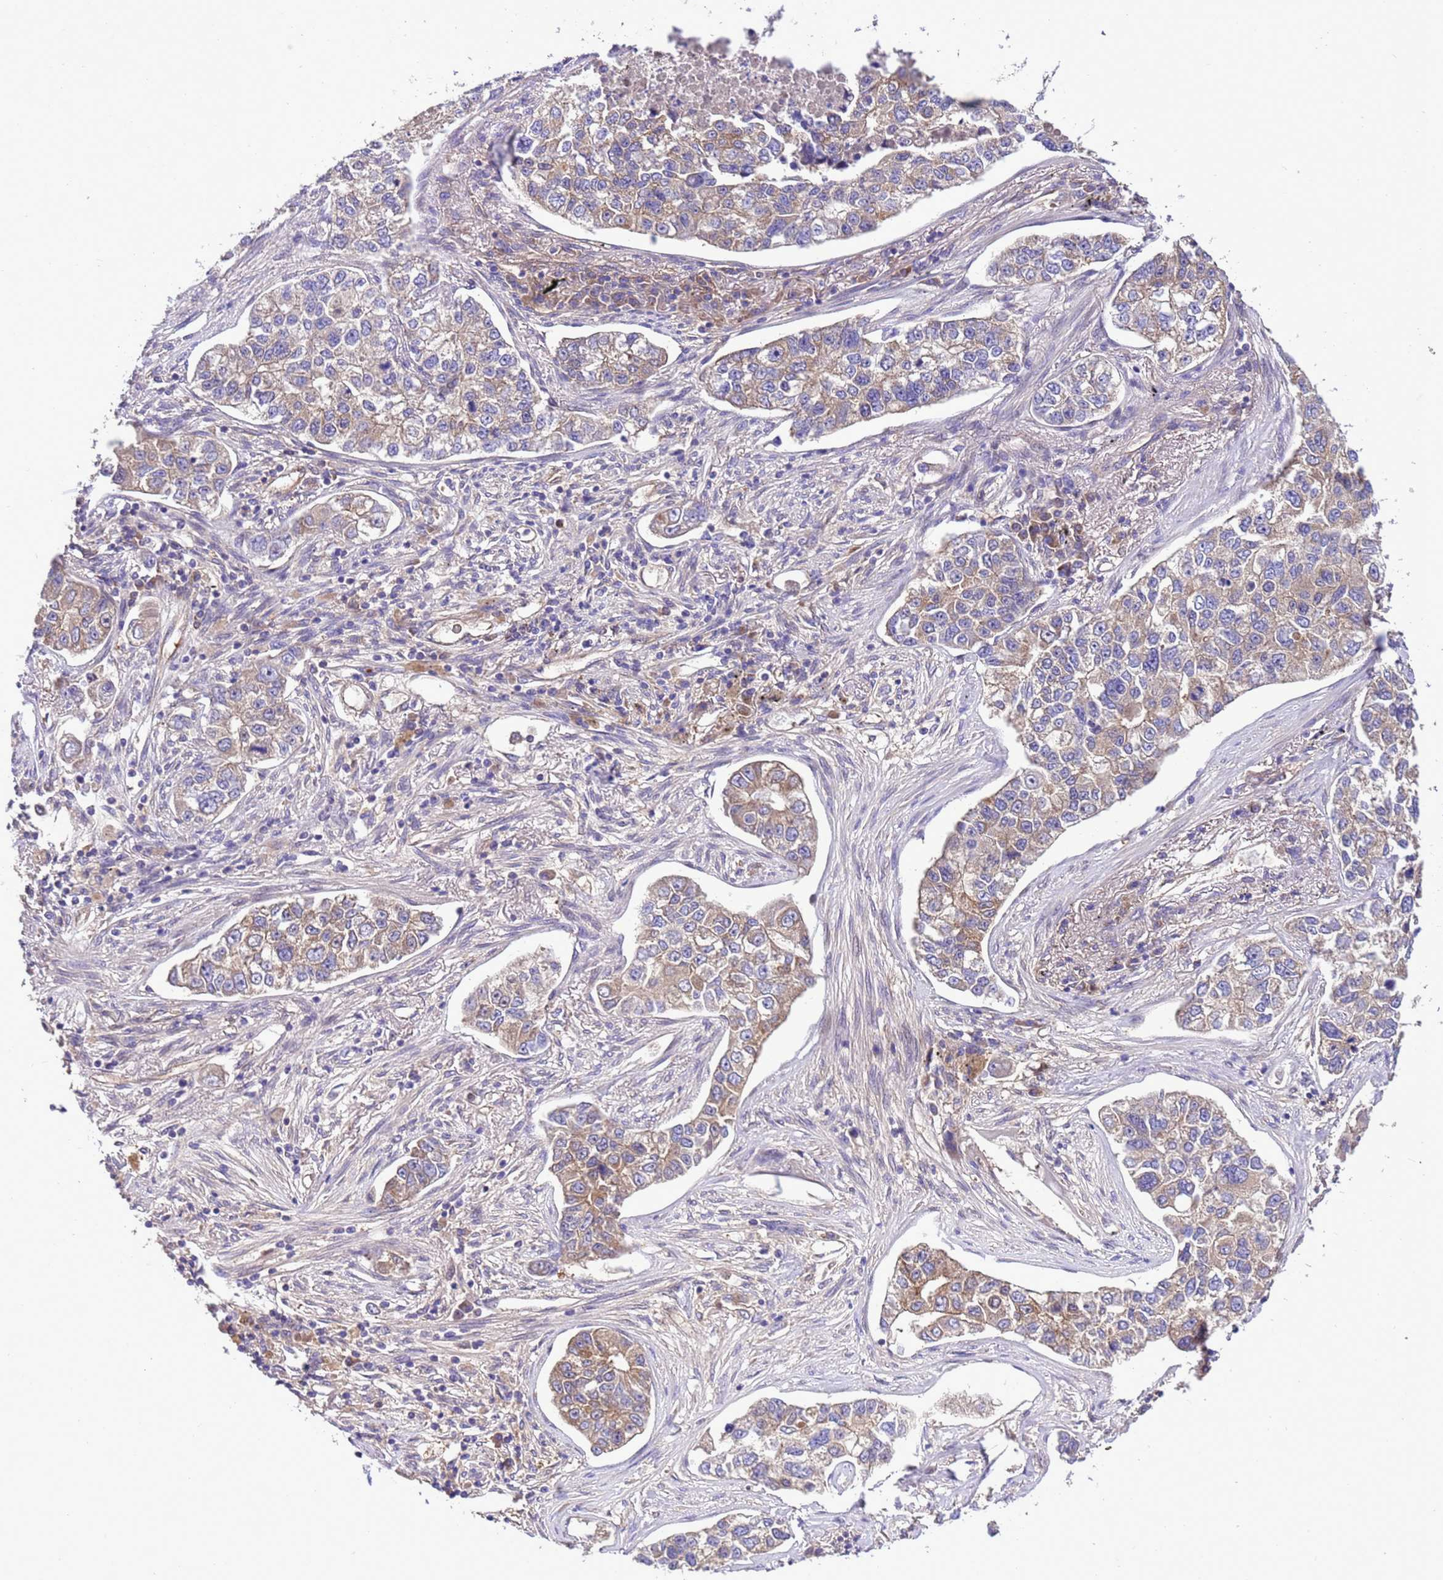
{"staining": {"intensity": "moderate", "quantity": "<25%", "location": "cytoplasmic/membranous"}, "tissue": "lung cancer", "cell_type": "Tumor cells", "image_type": "cancer", "snomed": [{"axis": "morphology", "description": "Adenocarcinoma, NOS"}, {"axis": "topography", "description": "Lung"}], "caption": "This micrograph shows IHC staining of lung cancer (adenocarcinoma), with low moderate cytoplasmic/membranous expression in approximately <25% of tumor cells.", "gene": "RABEP2", "patient": {"sex": "male", "age": 49}}